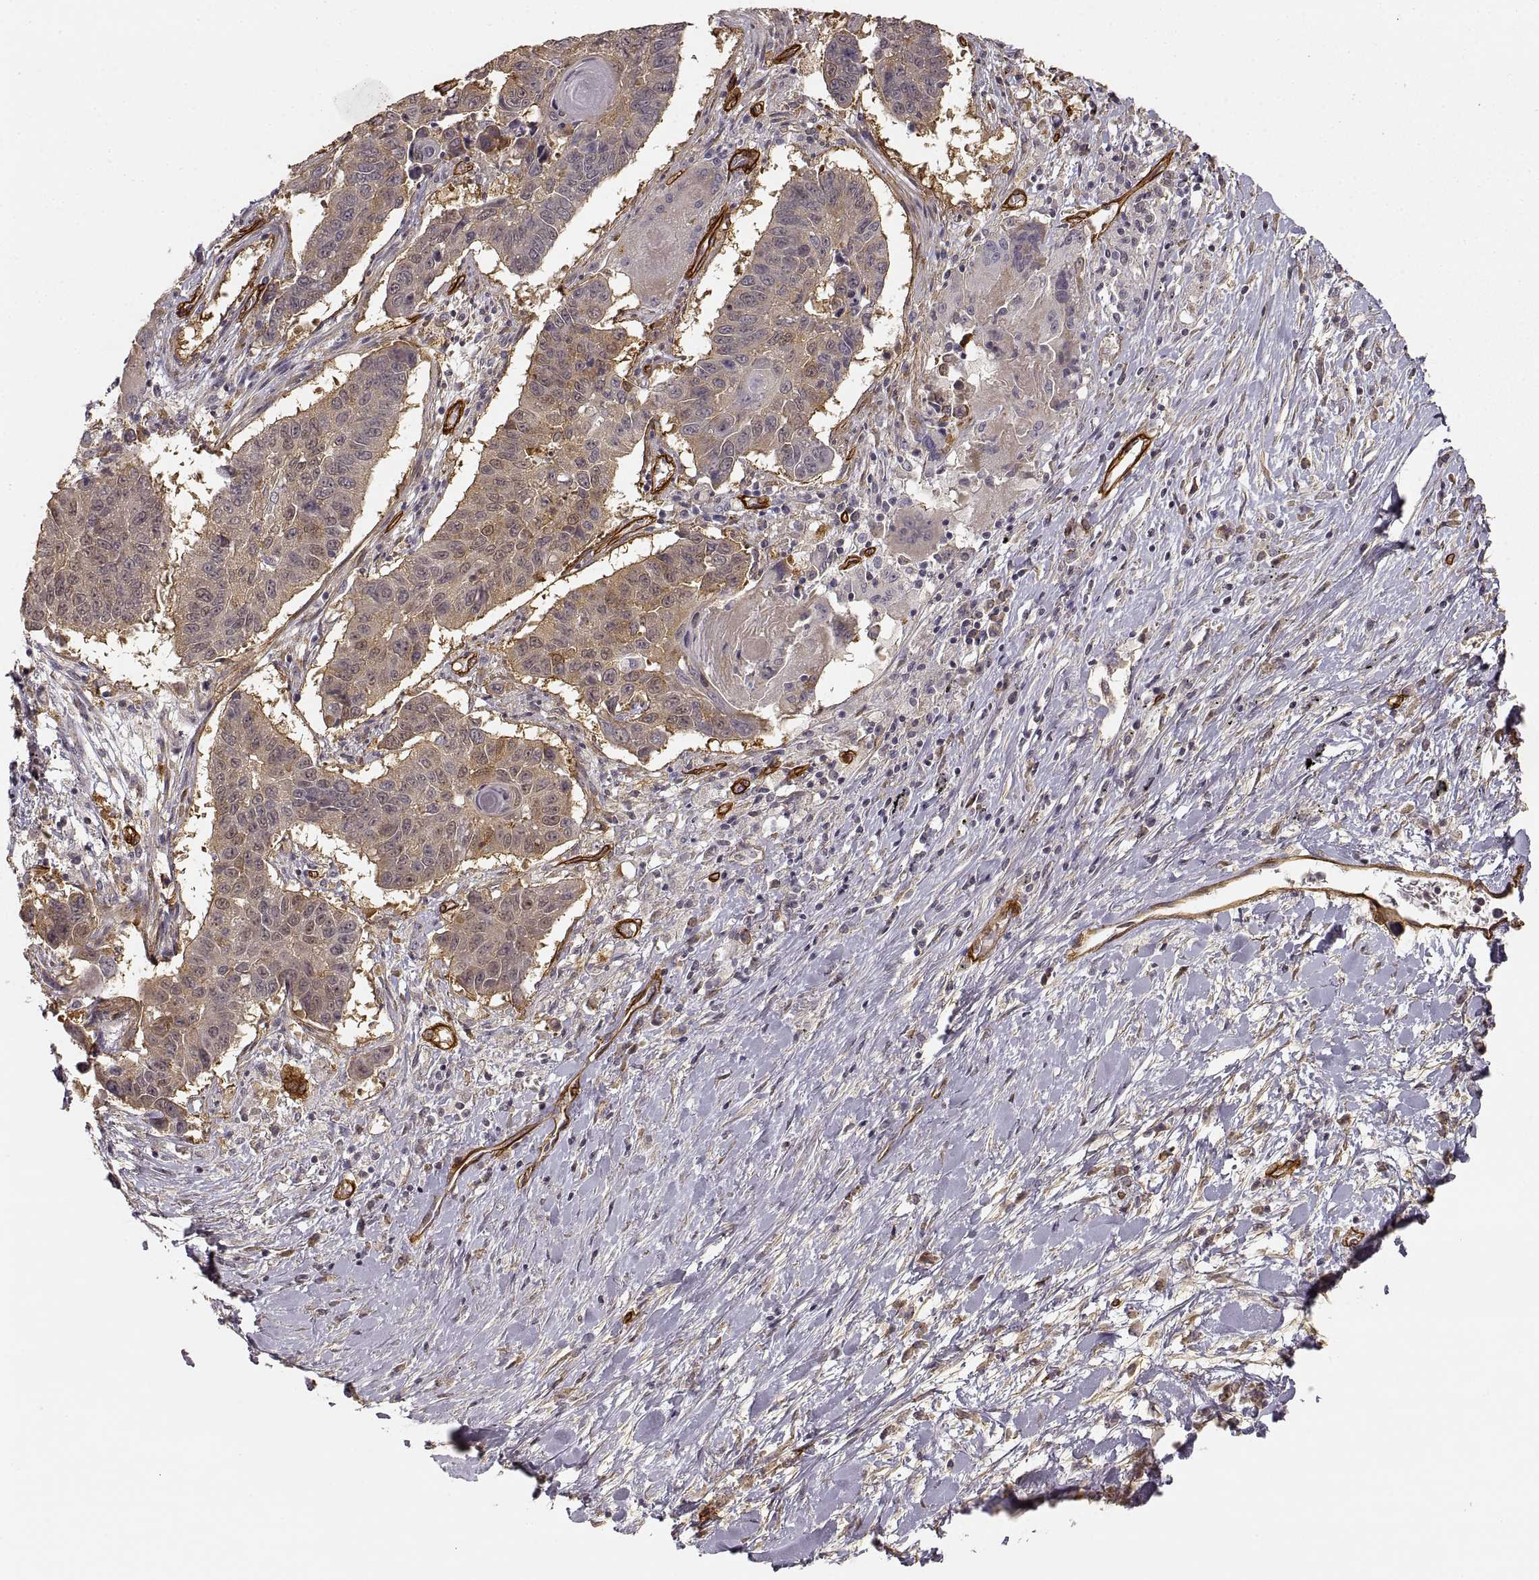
{"staining": {"intensity": "weak", "quantity": "25%-75%", "location": "cytoplasmic/membranous"}, "tissue": "lung cancer", "cell_type": "Tumor cells", "image_type": "cancer", "snomed": [{"axis": "morphology", "description": "Squamous cell carcinoma, NOS"}, {"axis": "topography", "description": "Lung"}], "caption": "Lung cancer stained for a protein (brown) demonstrates weak cytoplasmic/membranous positive positivity in approximately 25%-75% of tumor cells.", "gene": "LAMA4", "patient": {"sex": "male", "age": 73}}